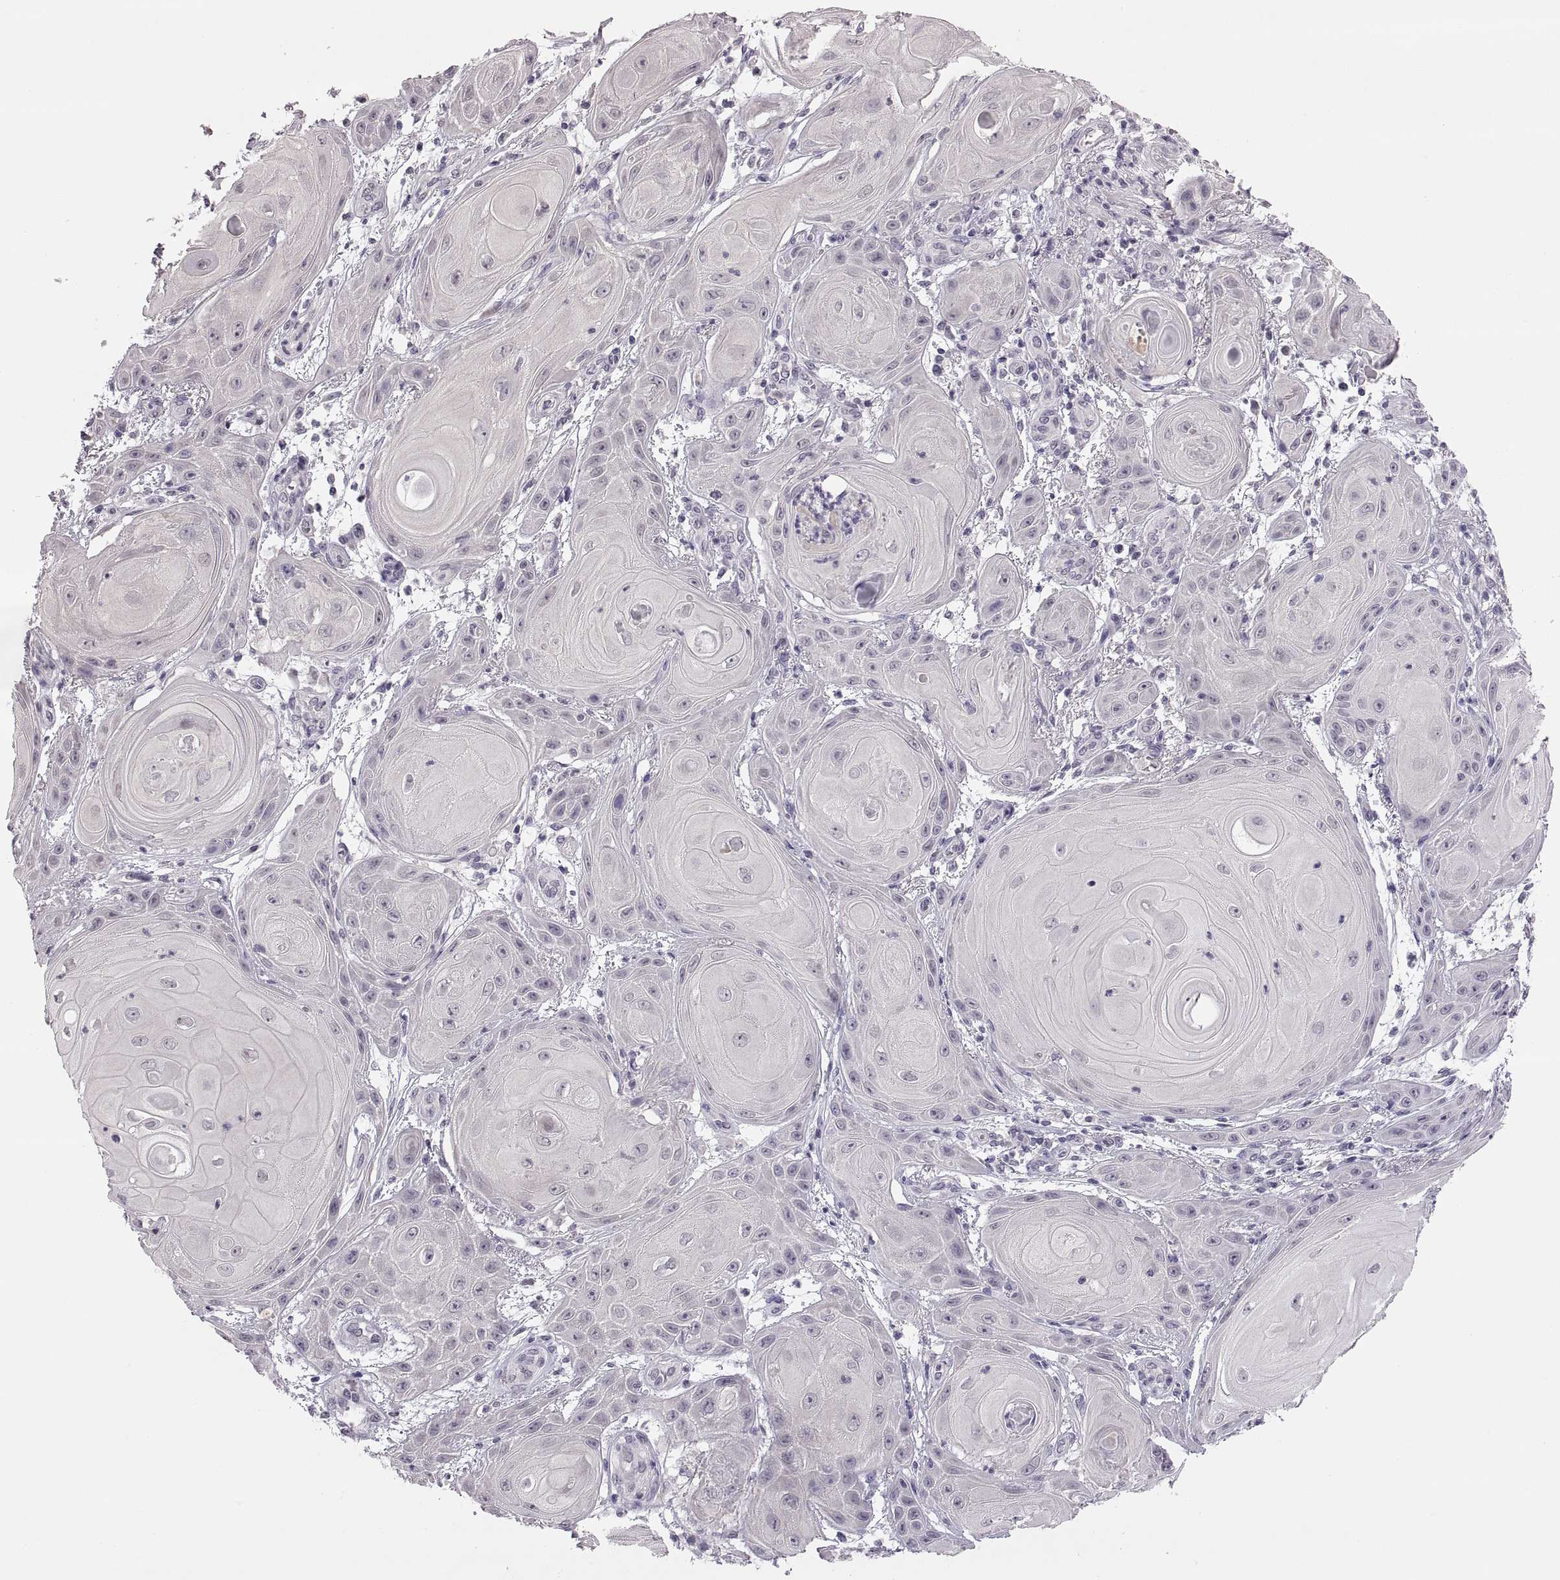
{"staining": {"intensity": "negative", "quantity": "none", "location": "none"}, "tissue": "skin cancer", "cell_type": "Tumor cells", "image_type": "cancer", "snomed": [{"axis": "morphology", "description": "Squamous cell carcinoma, NOS"}, {"axis": "topography", "description": "Skin"}], "caption": "This is a histopathology image of immunohistochemistry staining of squamous cell carcinoma (skin), which shows no positivity in tumor cells. (DAB (3,3'-diaminobenzidine) immunohistochemistry, high magnification).", "gene": "ADH6", "patient": {"sex": "male", "age": 62}}